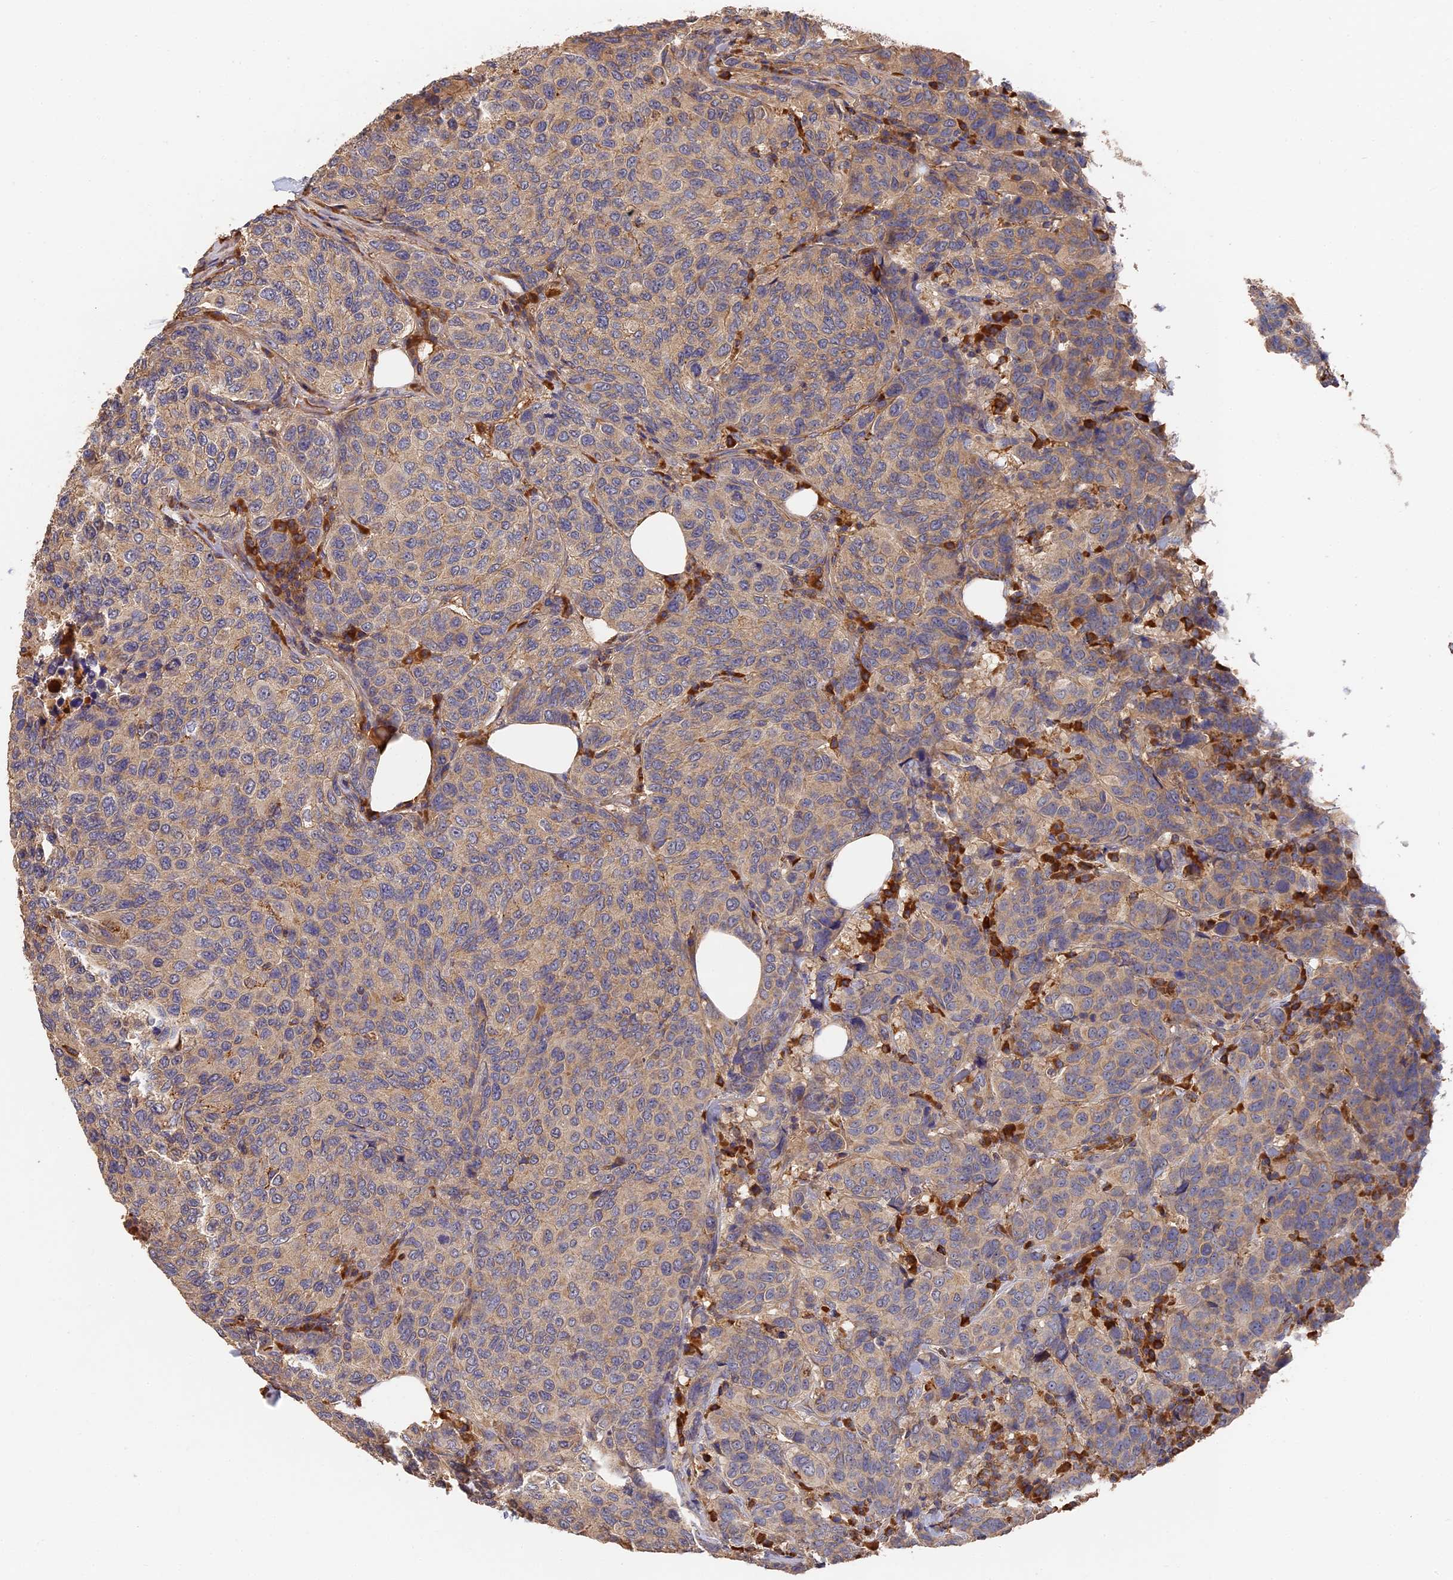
{"staining": {"intensity": "weak", "quantity": "<25%", "location": "cytoplasmic/membranous"}, "tissue": "breast cancer", "cell_type": "Tumor cells", "image_type": "cancer", "snomed": [{"axis": "morphology", "description": "Duct carcinoma"}, {"axis": "topography", "description": "Breast"}], "caption": "An immunohistochemistry histopathology image of breast cancer (infiltrating ductal carcinoma) is shown. There is no staining in tumor cells of breast cancer (infiltrating ductal carcinoma).", "gene": "DHRS11", "patient": {"sex": "female", "age": 55}}